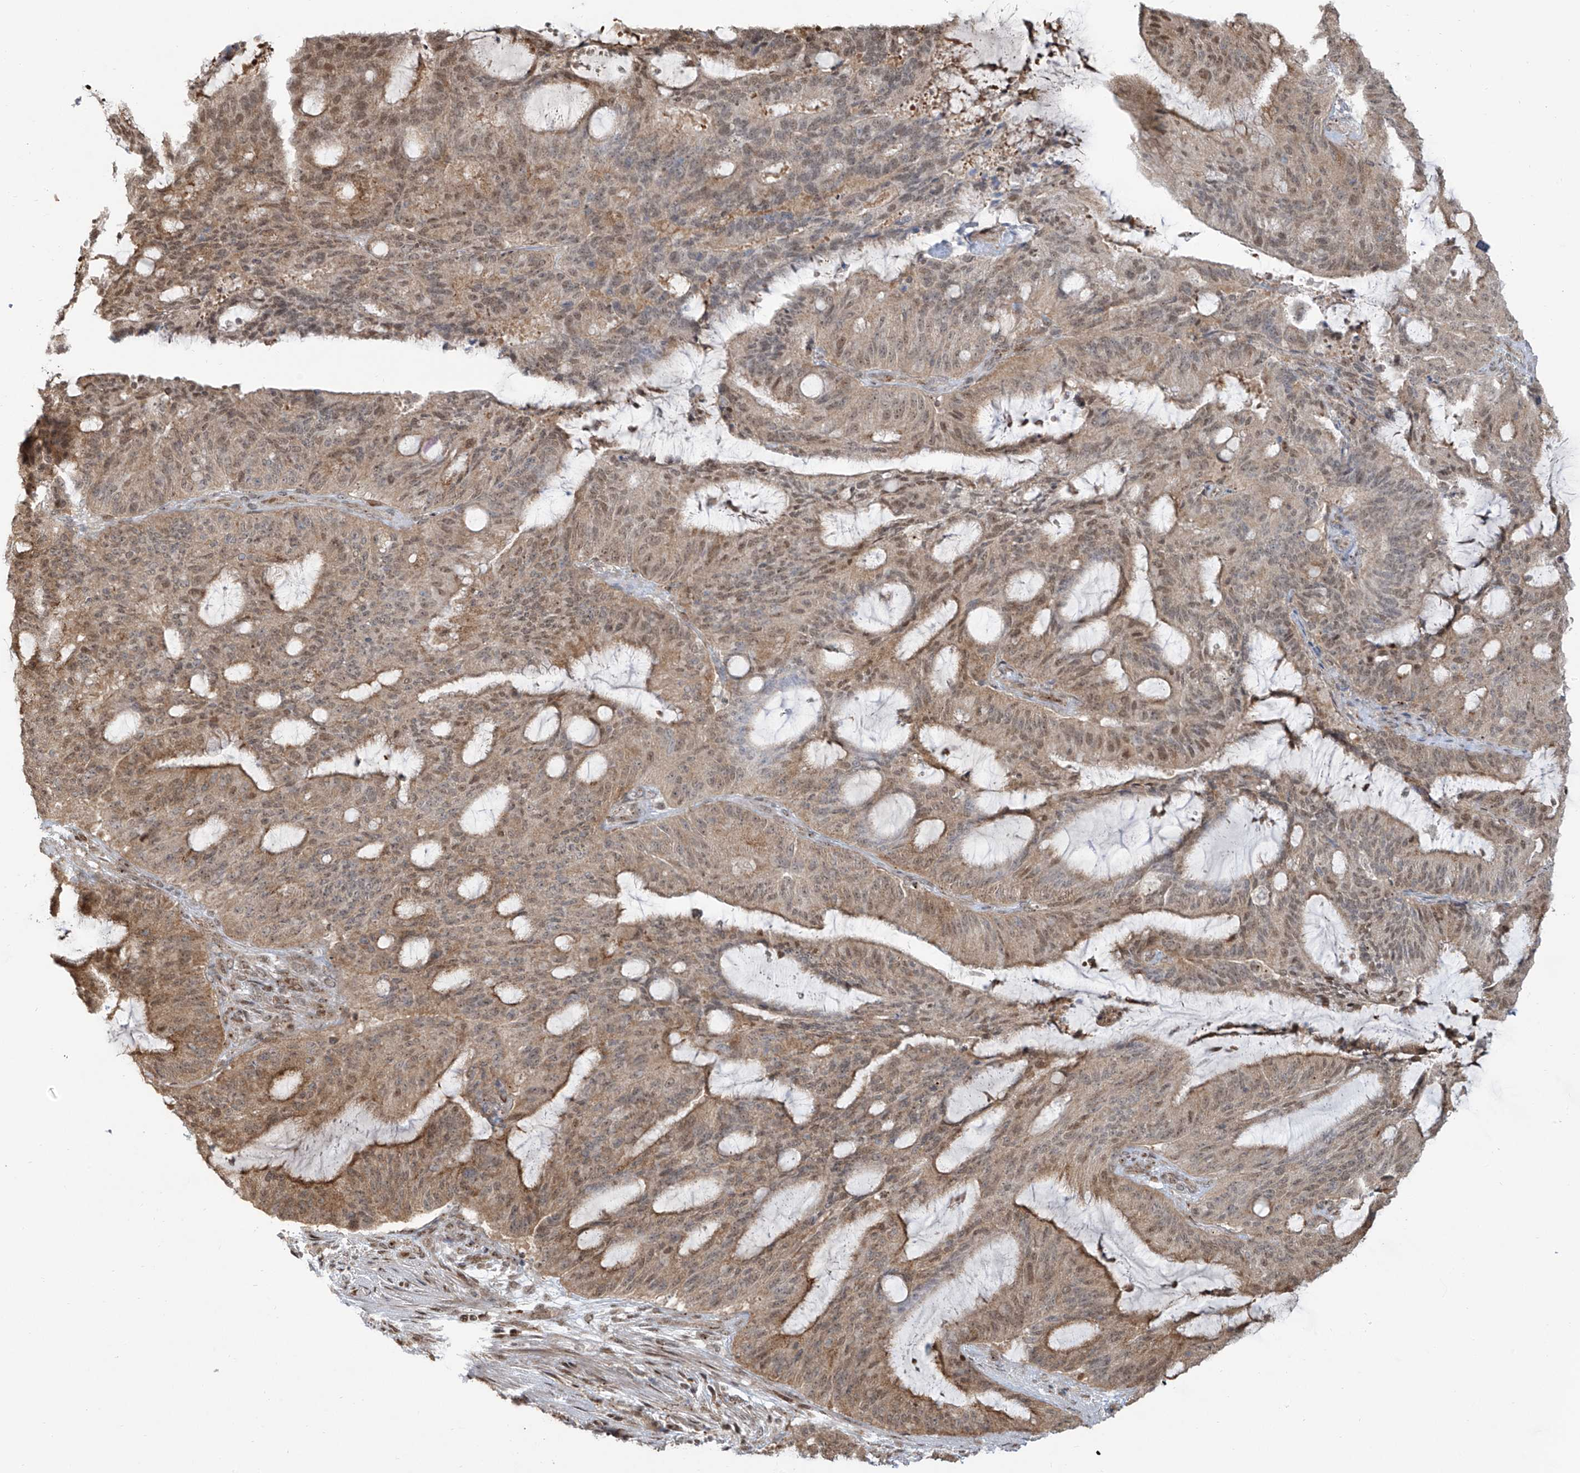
{"staining": {"intensity": "moderate", "quantity": ">75%", "location": "cytoplasmic/membranous,nuclear"}, "tissue": "liver cancer", "cell_type": "Tumor cells", "image_type": "cancer", "snomed": [{"axis": "morphology", "description": "Normal tissue, NOS"}, {"axis": "morphology", "description": "Cholangiocarcinoma"}, {"axis": "topography", "description": "Liver"}, {"axis": "topography", "description": "Peripheral nerve tissue"}], "caption": "Human liver cholangiocarcinoma stained with a protein marker demonstrates moderate staining in tumor cells.", "gene": "VMP1", "patient": {"sex": "female", "age": 73}}